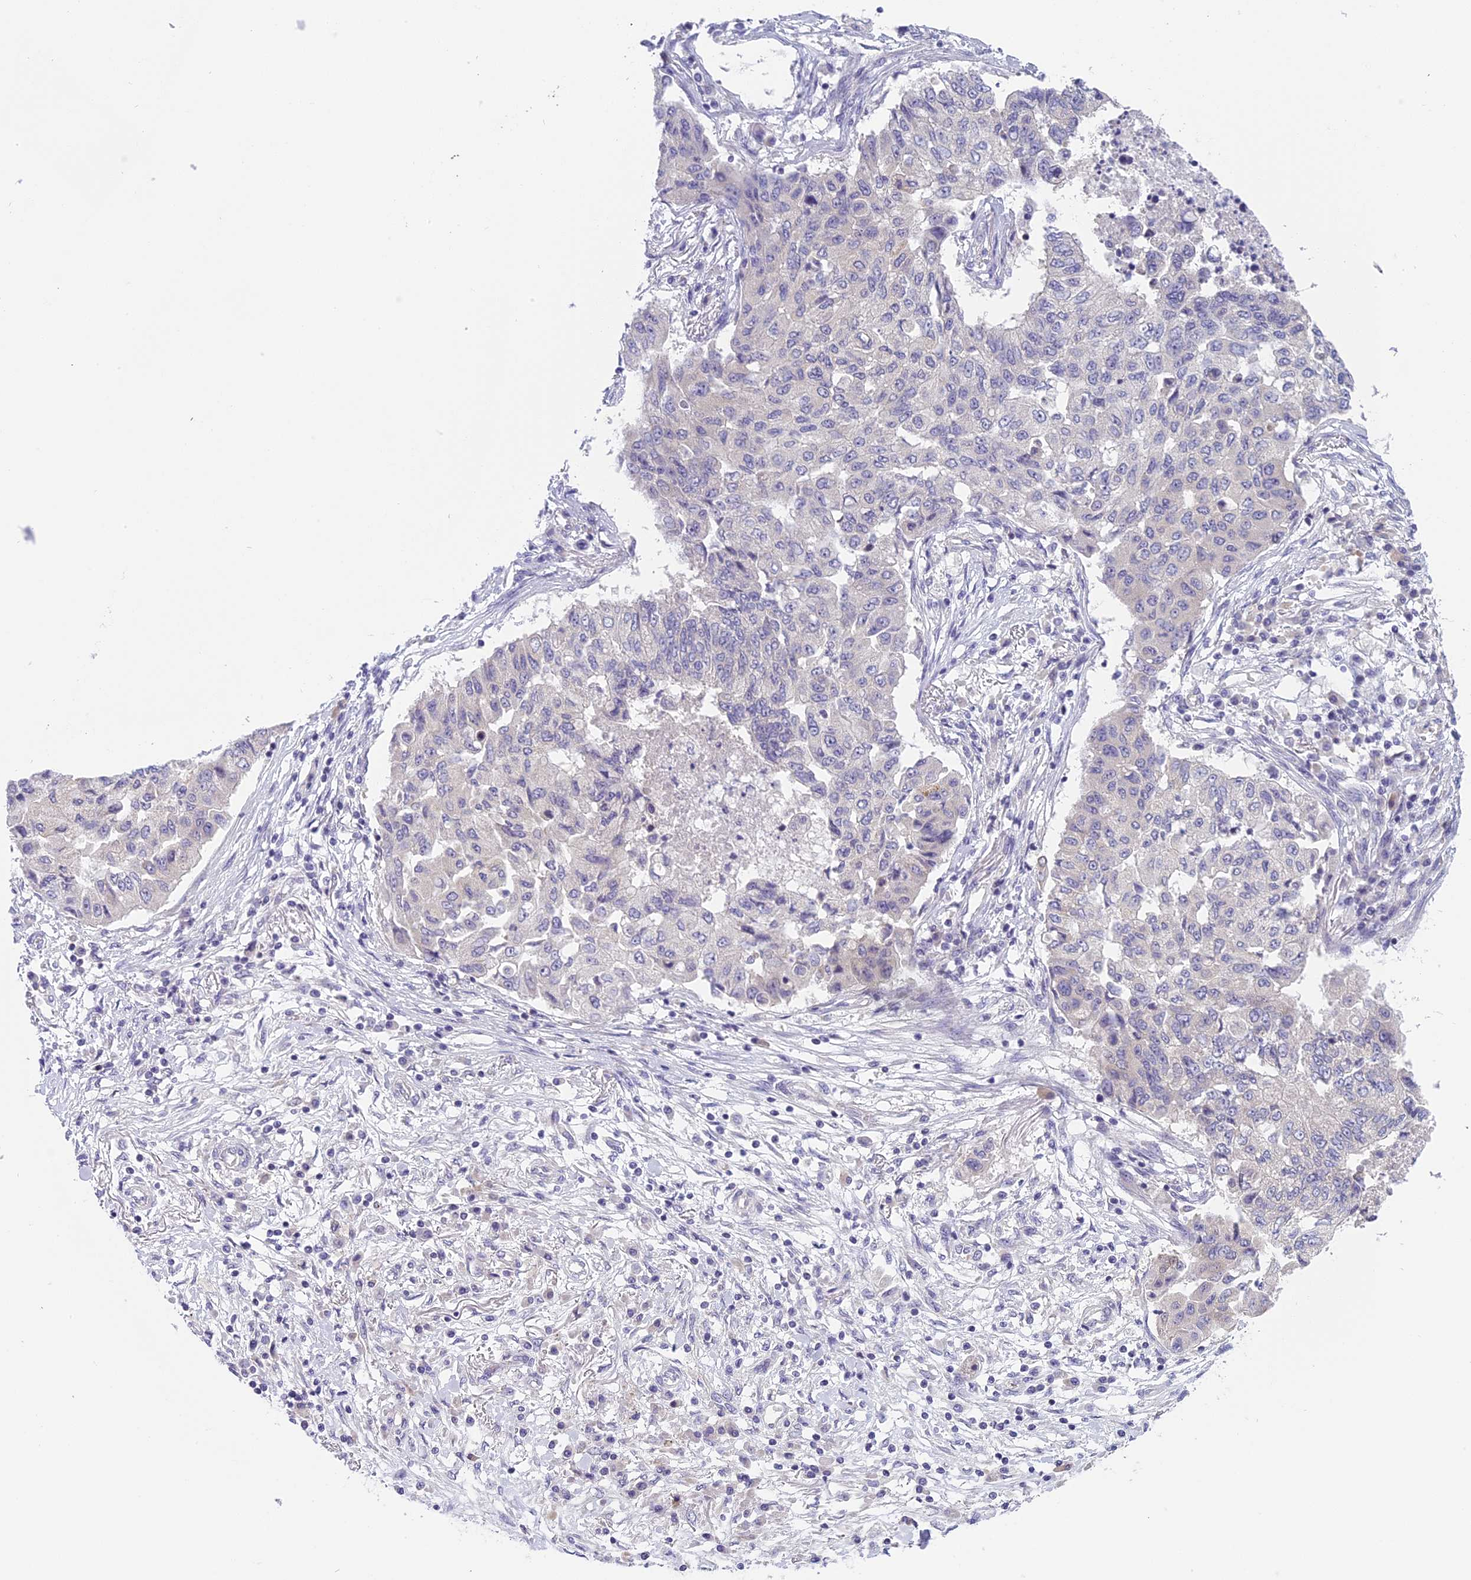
{"staining": {"intensity": "negative", "quantity": "none", "location": "none"}, "tissue": "lung cancer", "cell_type": "Tumor cells", "image_type": "cancer", "snomed": [{"axis": "morphology", "description": "Squamous cell carcinoma, NOS"}, {"axis": "topography", "description": "Lung"}], "caption": "Tumor cells show no significant expression in lung cancer.", "gene": "ARHGEF37", "patient": {"sex": "male", "age": 74}}